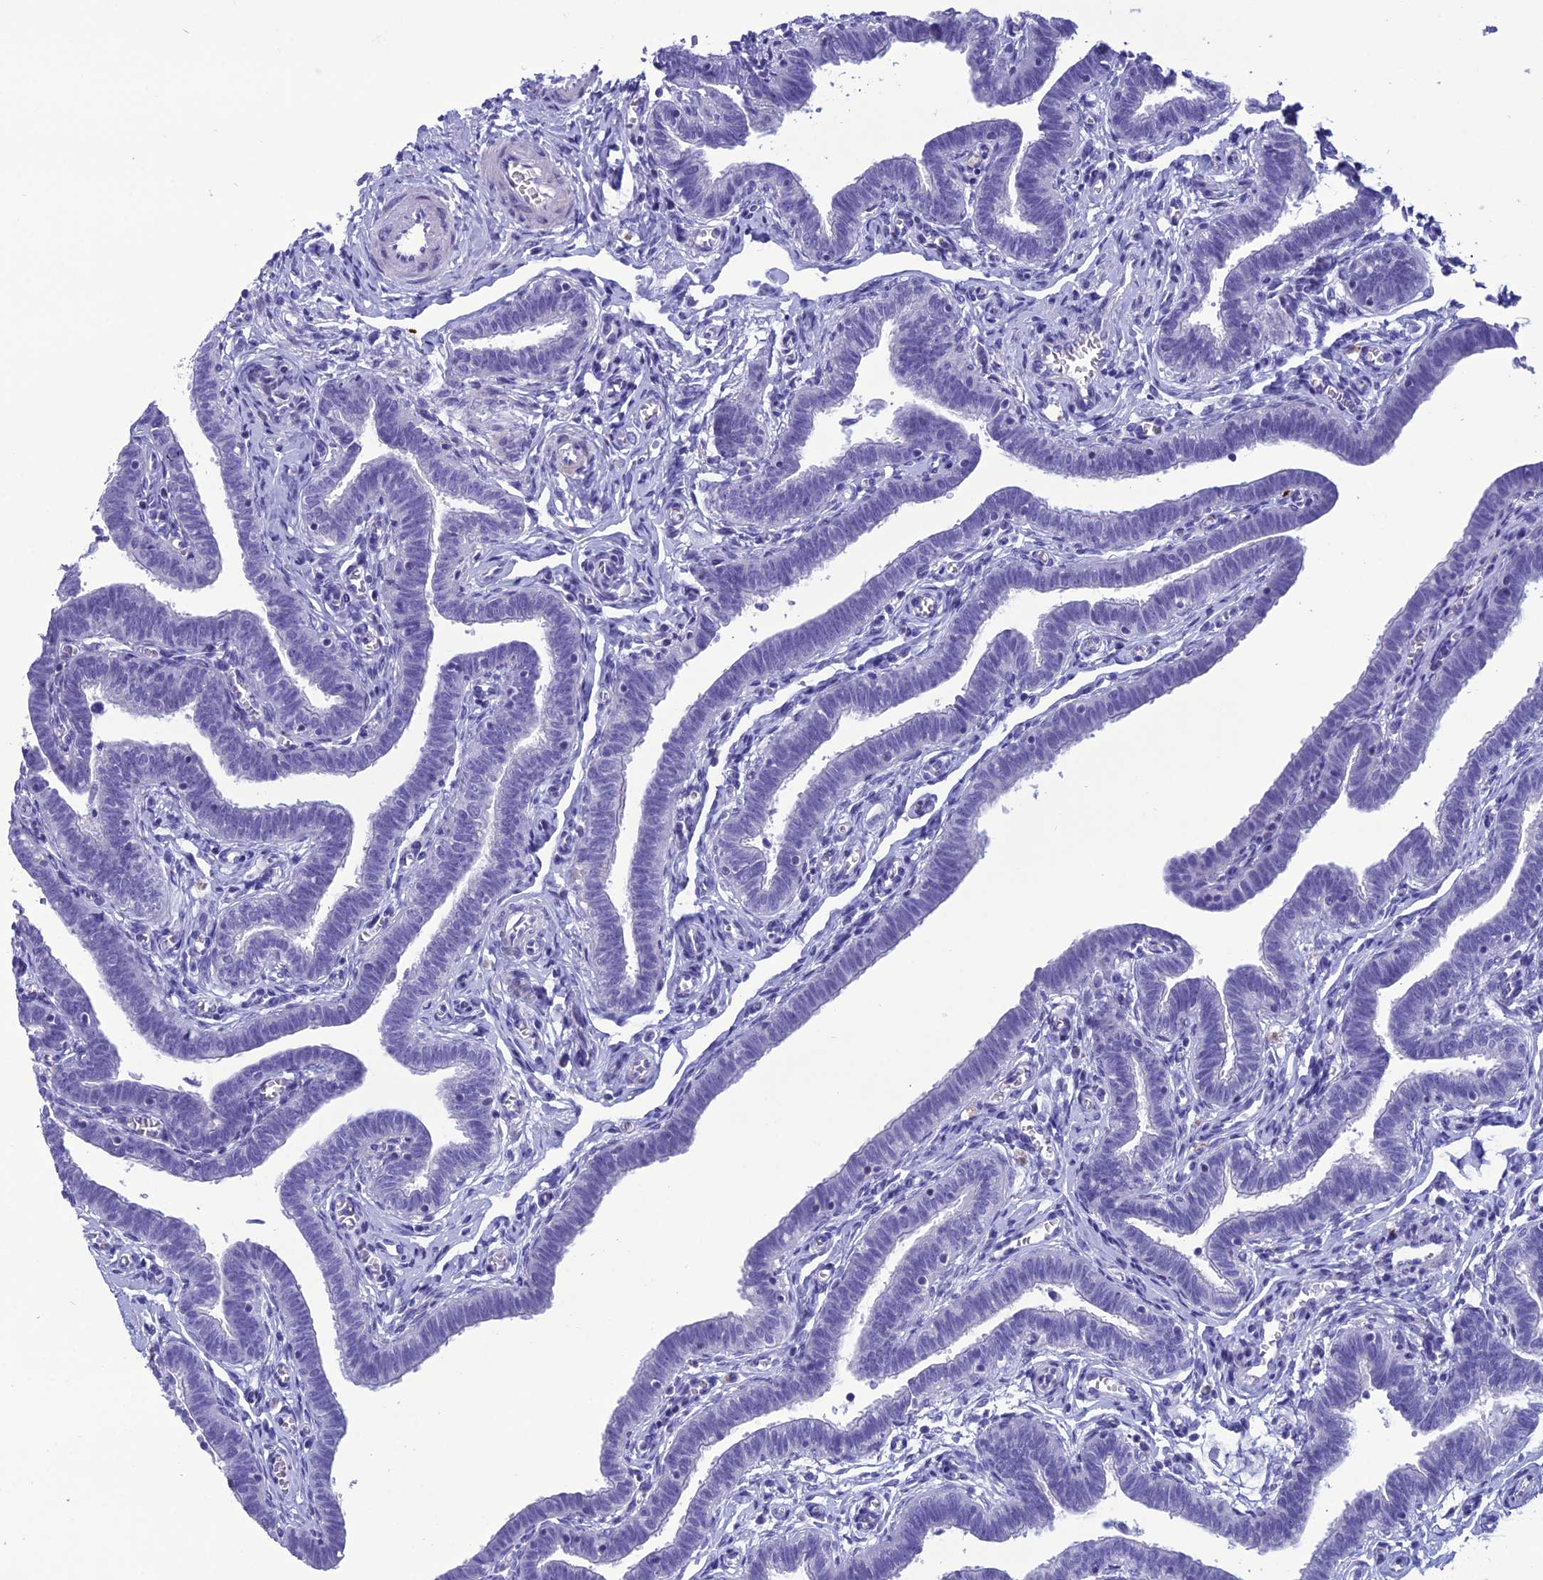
{"staining": {"intensity": "negative", "quantity": "none", "location": "none"}, "tissue": "fallopian tube", "cell_type": "Glandular cells", "image_type": "normal", "snomed": [{"axis": "morphology", "description": "Normal tissue, NOS"}, {"axis": "topography", "description": "Fallopian tube"}], "caption": "Glandular cells show no significant positivity in benign fallopian tube. (Brightfield microscopy of DAB (3,3'-diaminobenzidine) immunohistochemistry (IHC) at high magnification).", "gene": "OR56B1", "patient": {"sex": "female", "age": 36}}